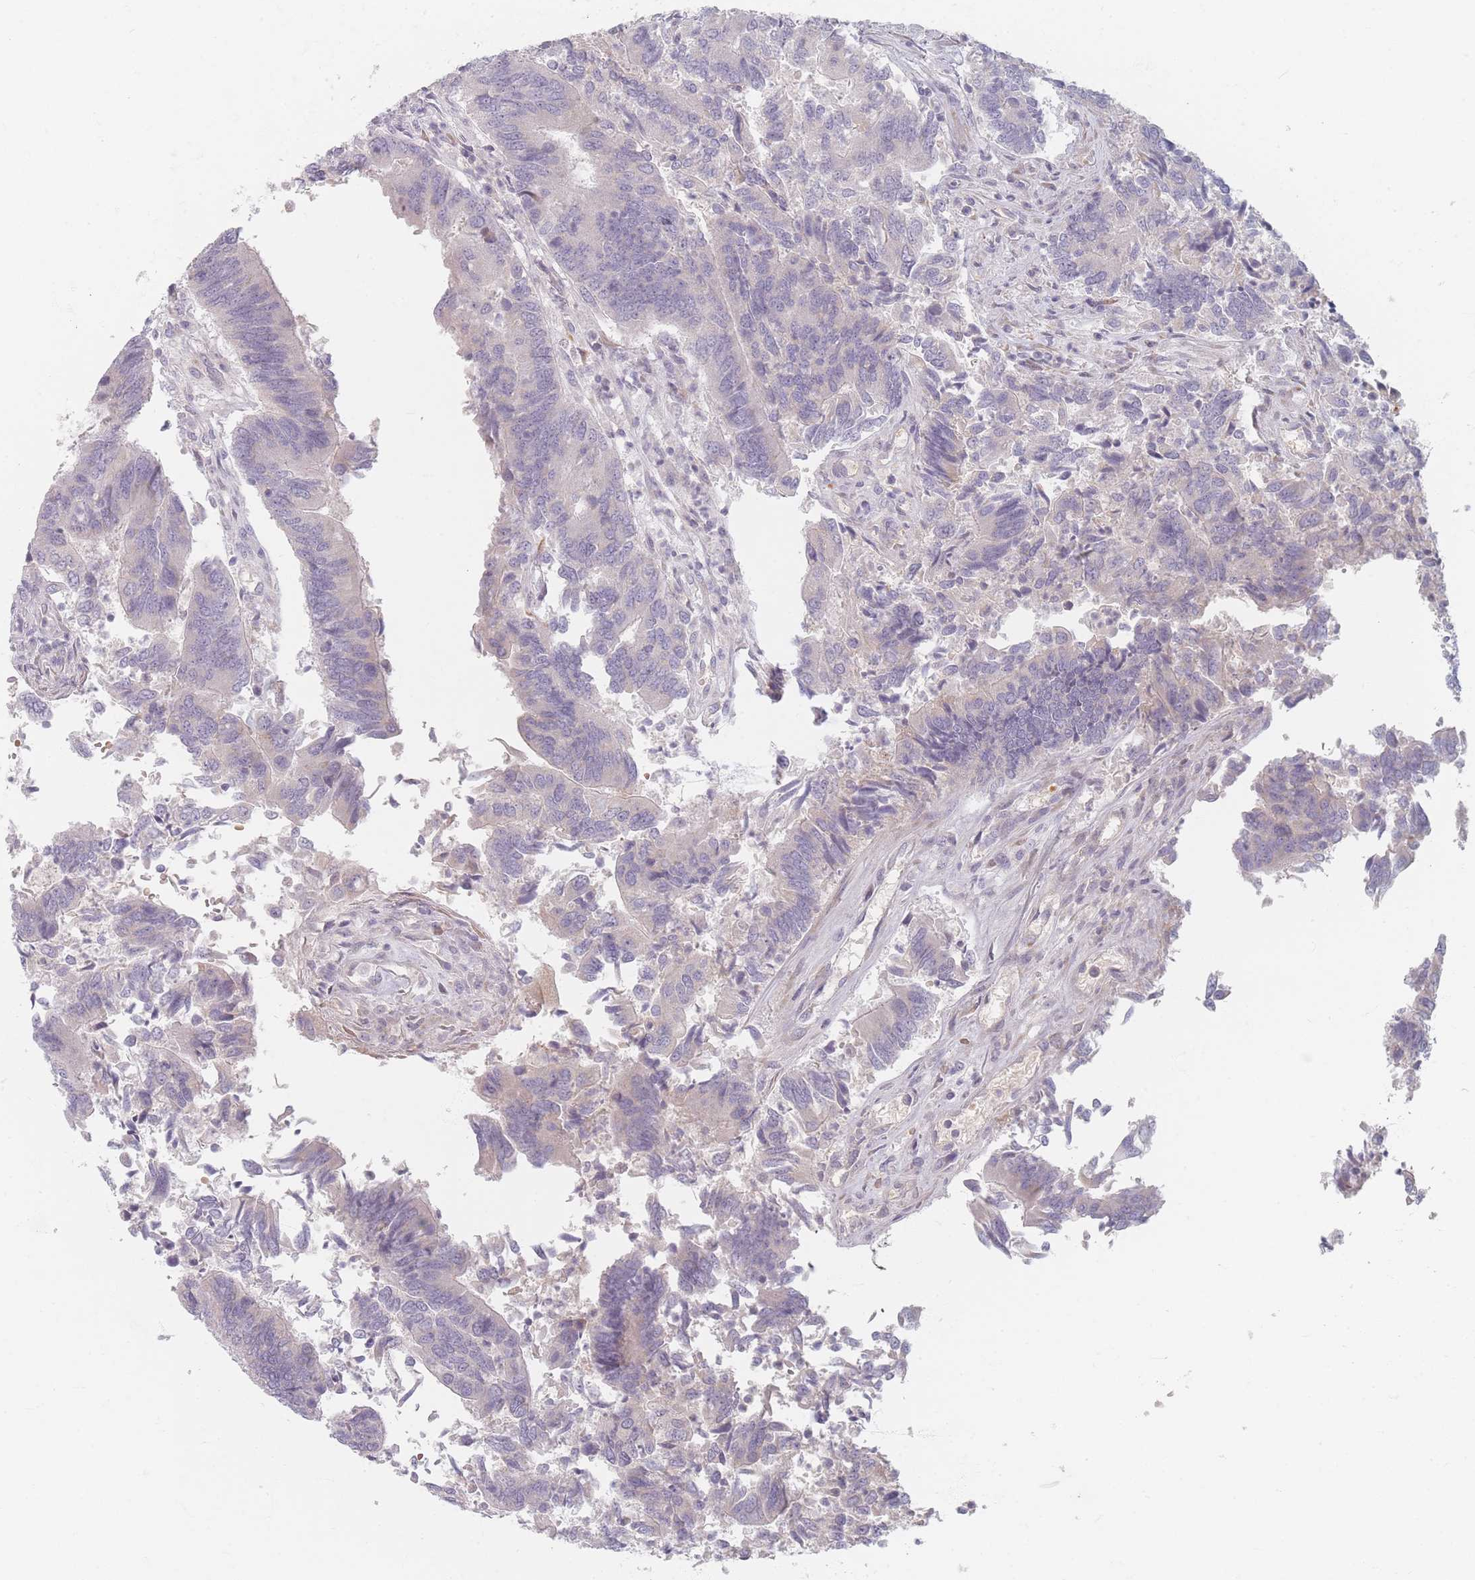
{"staining": {"intensity": "negative", "quantity": "none", "location": "none"}, "tissue": "colorectal cancer", "cell_type": "Tumor cells", "image_type": "cancer", "snomed": [{"axis": "morphology", "description": "Adenocarcinoma, NOS"}, {"axis": "topography", "description": "Colon"}], "caption": "There is no significant staining in tumor cells of colorectal cancer (adenocarcinoma).", "gene": "TMOD1", "patient": {"sex": "female", "age": 67}}